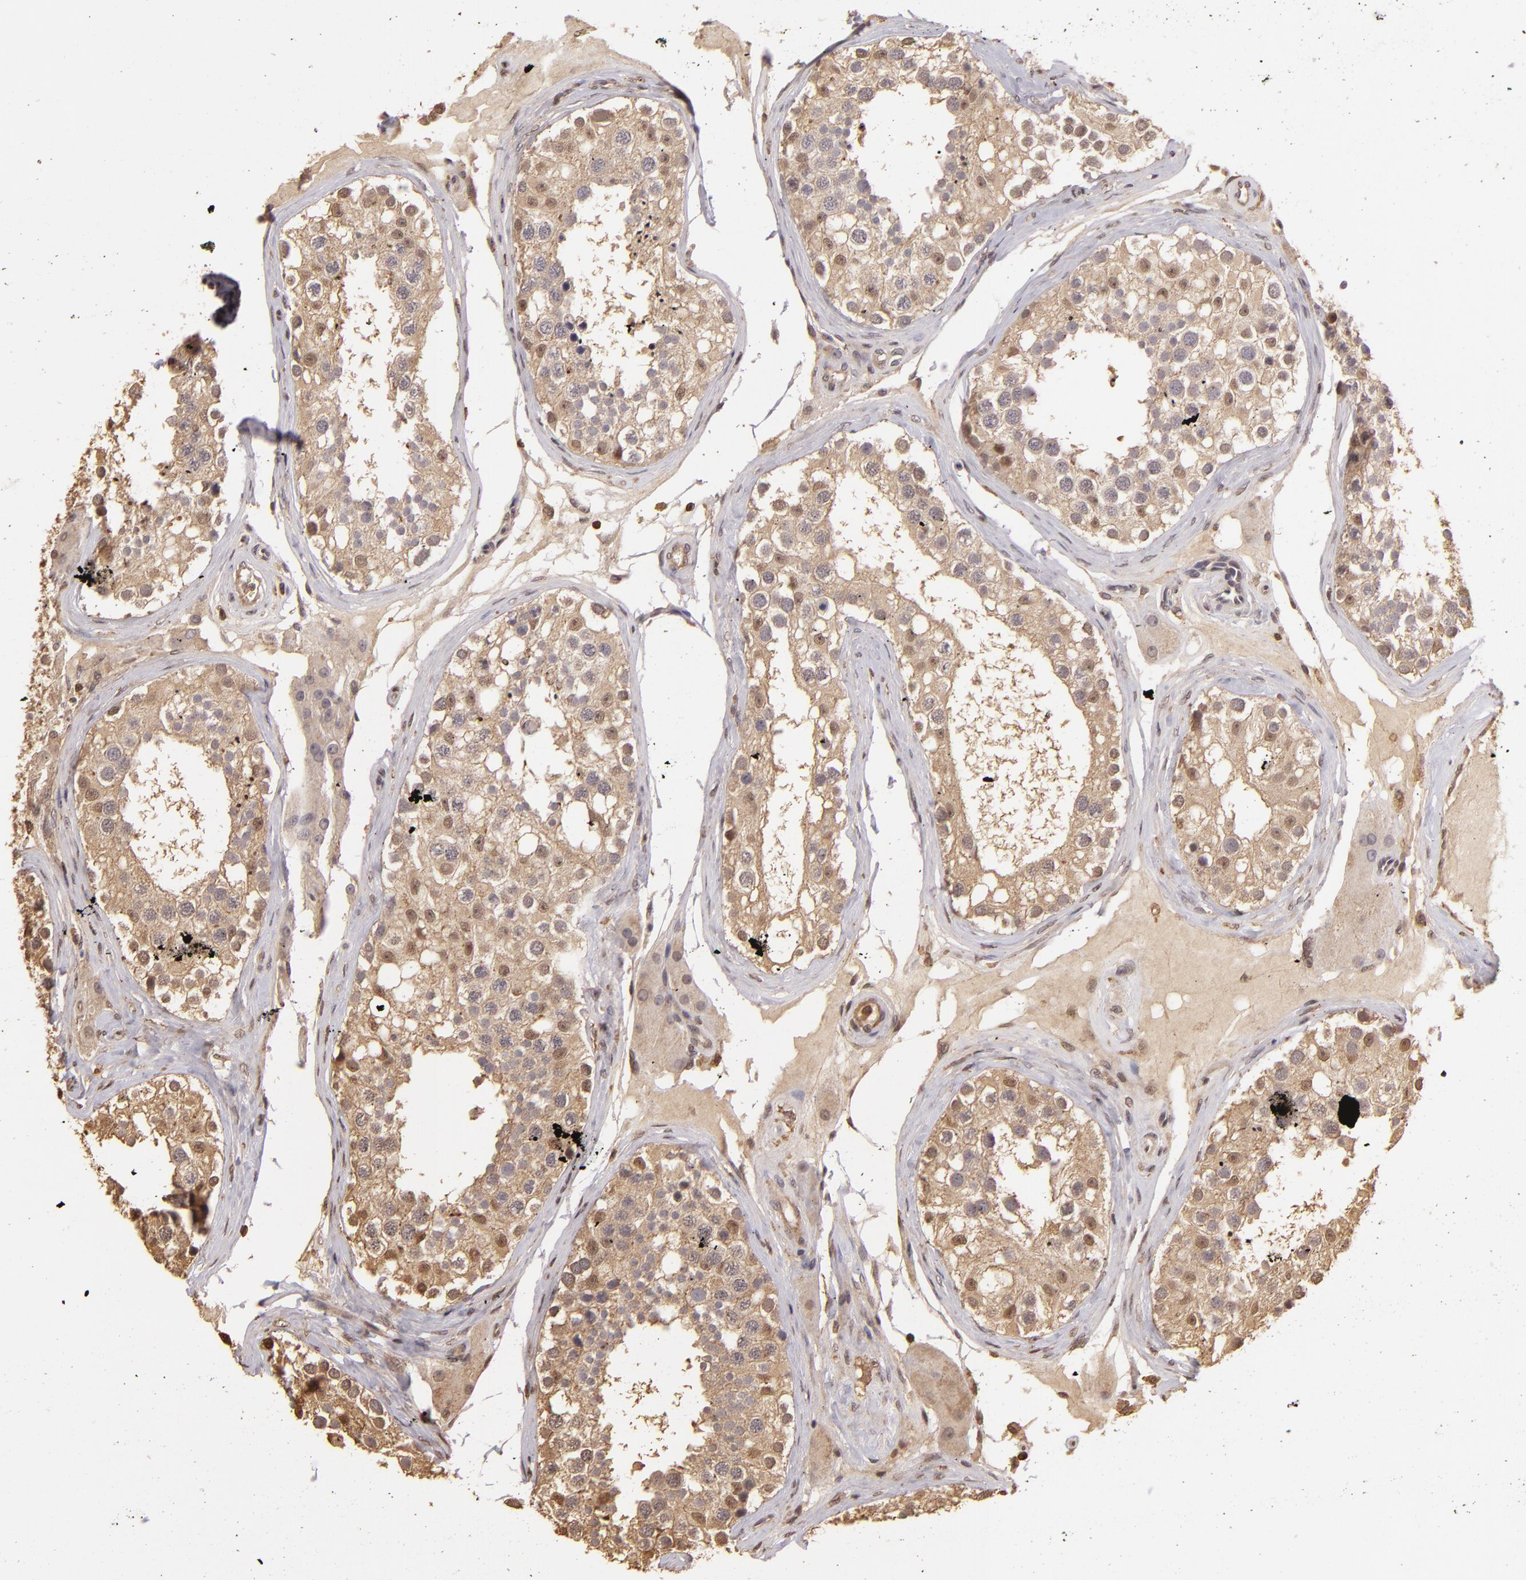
{"staining": {"intensity": "weak", "quantity": "25%-75%", "location": "cytoplasmic/membranous,nuclear"}, "tissue": "testis", "cell_type": "Cells in seminiferous ducts", "image_type": "normal", "snomed": [{"axis": "morphology", "description": "Normal tissue, NOS"}, {"axis": "topography", "description": "Testis"}], "caption": "Brown immunohistochemical staining in benign human testis displays weak cytoplasmic/membranous,nuclear positivity in about 25%-75% of cells in seminiferous ducts.", "gene": "ARPC2", "patient": {"sex": "male", "age": 68}}